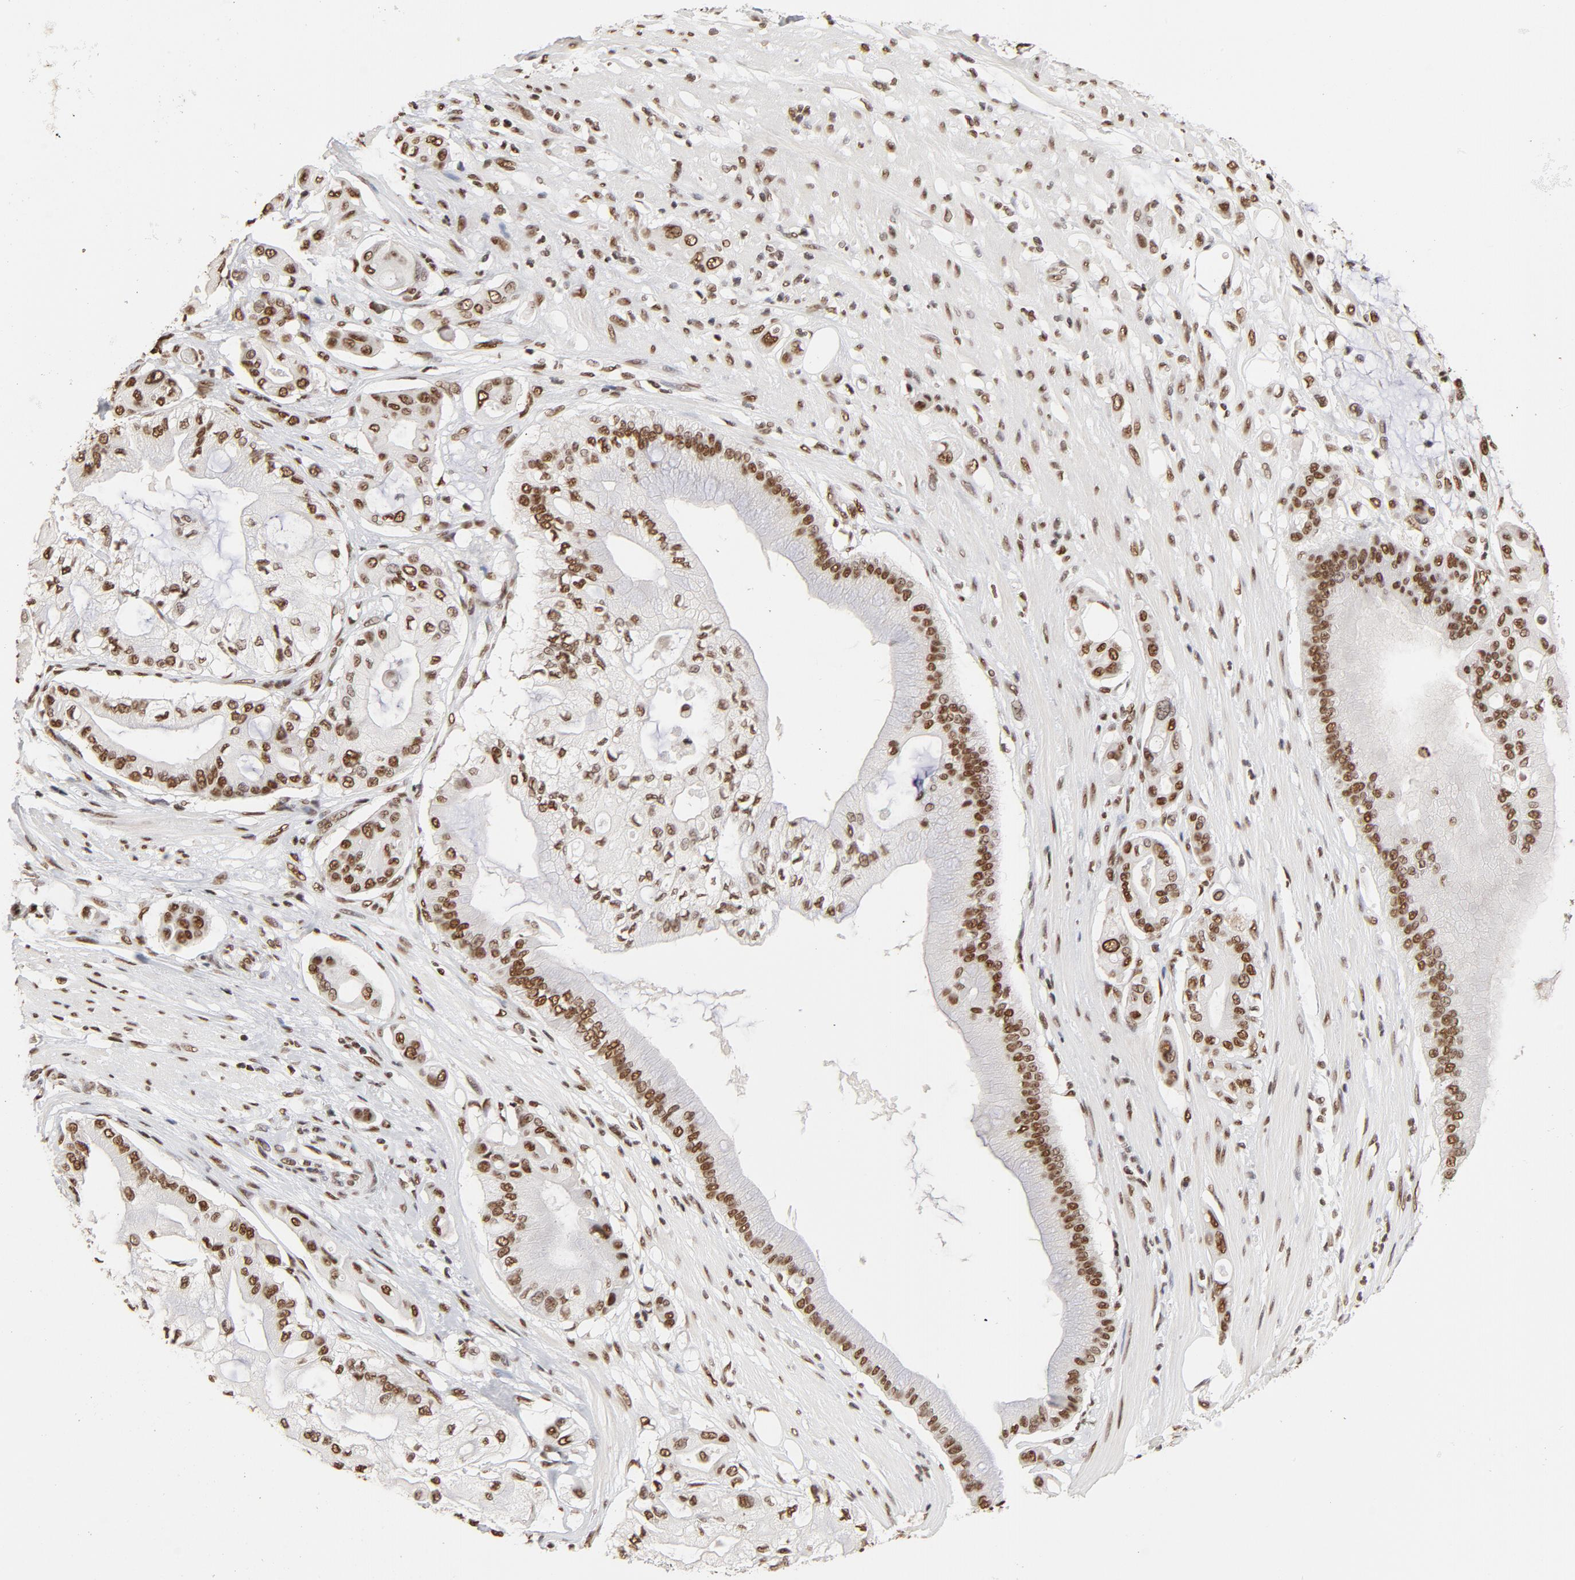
{"staining": {"intensity": "moderate", "quantity": ">75%", "location": "nuclear"}, "tissue": "pancreatic cancer", "cell_type": "Tumor cells", "image_type": "cancer", "snomed": [{"axis": "morphology", "description": "Adenocarcinoma, NOS"}, {"axis": "morphology", "description": "Adenocarcinoma, metastatic, NOS"}, {"axis": "topography", "description": "Lymph node"}, {"axis": "topography", "description": "Pancreas"}, {"axis": "topography", "description": "Duodenum"}], "caption": "Adenocarcinoma (pancreatic) was stained to show a protein in brown. There is medium levels of moderate nuclear staining in approximately >75% of tumor cells.", "gene": "TP53BP1", "patient": {"sex": "female", "age": 64}}